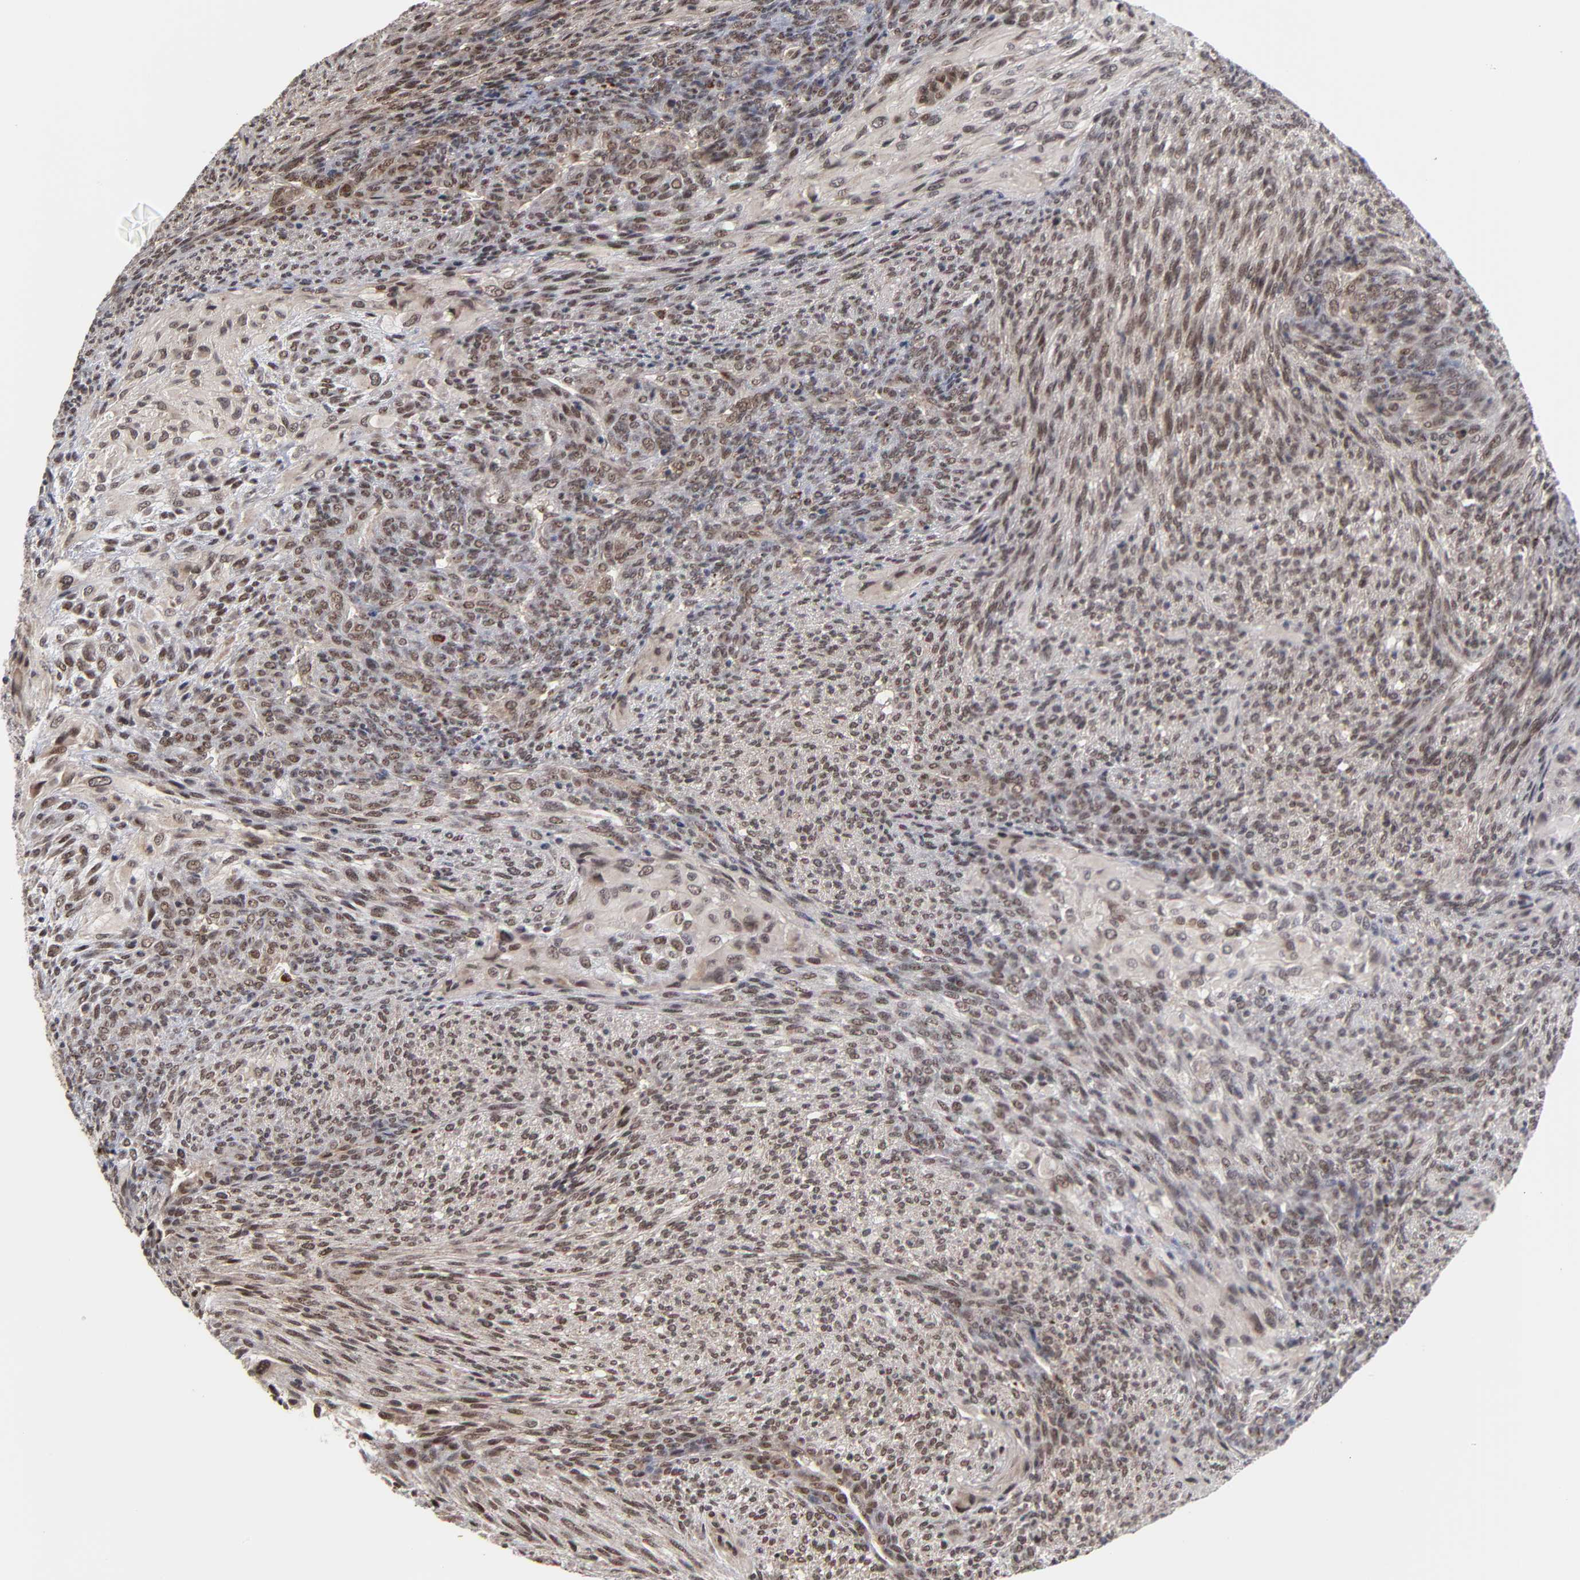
{"staining": {"intensity": "moderate", "quantity": ">75%", "location": "nuclear"}, "tissue": "glioma", "cell_type": "Tumor cells", "image_type": "cancer", "snomed": [{"axis": "morphology", "description": "Glioma, malignant, High grade"}, {"axis": "topography", "description": "Cerebral cortex"}], "caption": "Moderate nuclear protein expression is seen in about >75% of tumor cells in glioma.", "gene": "ZNF419", "patient": {"sex": "female", "age": 55}}